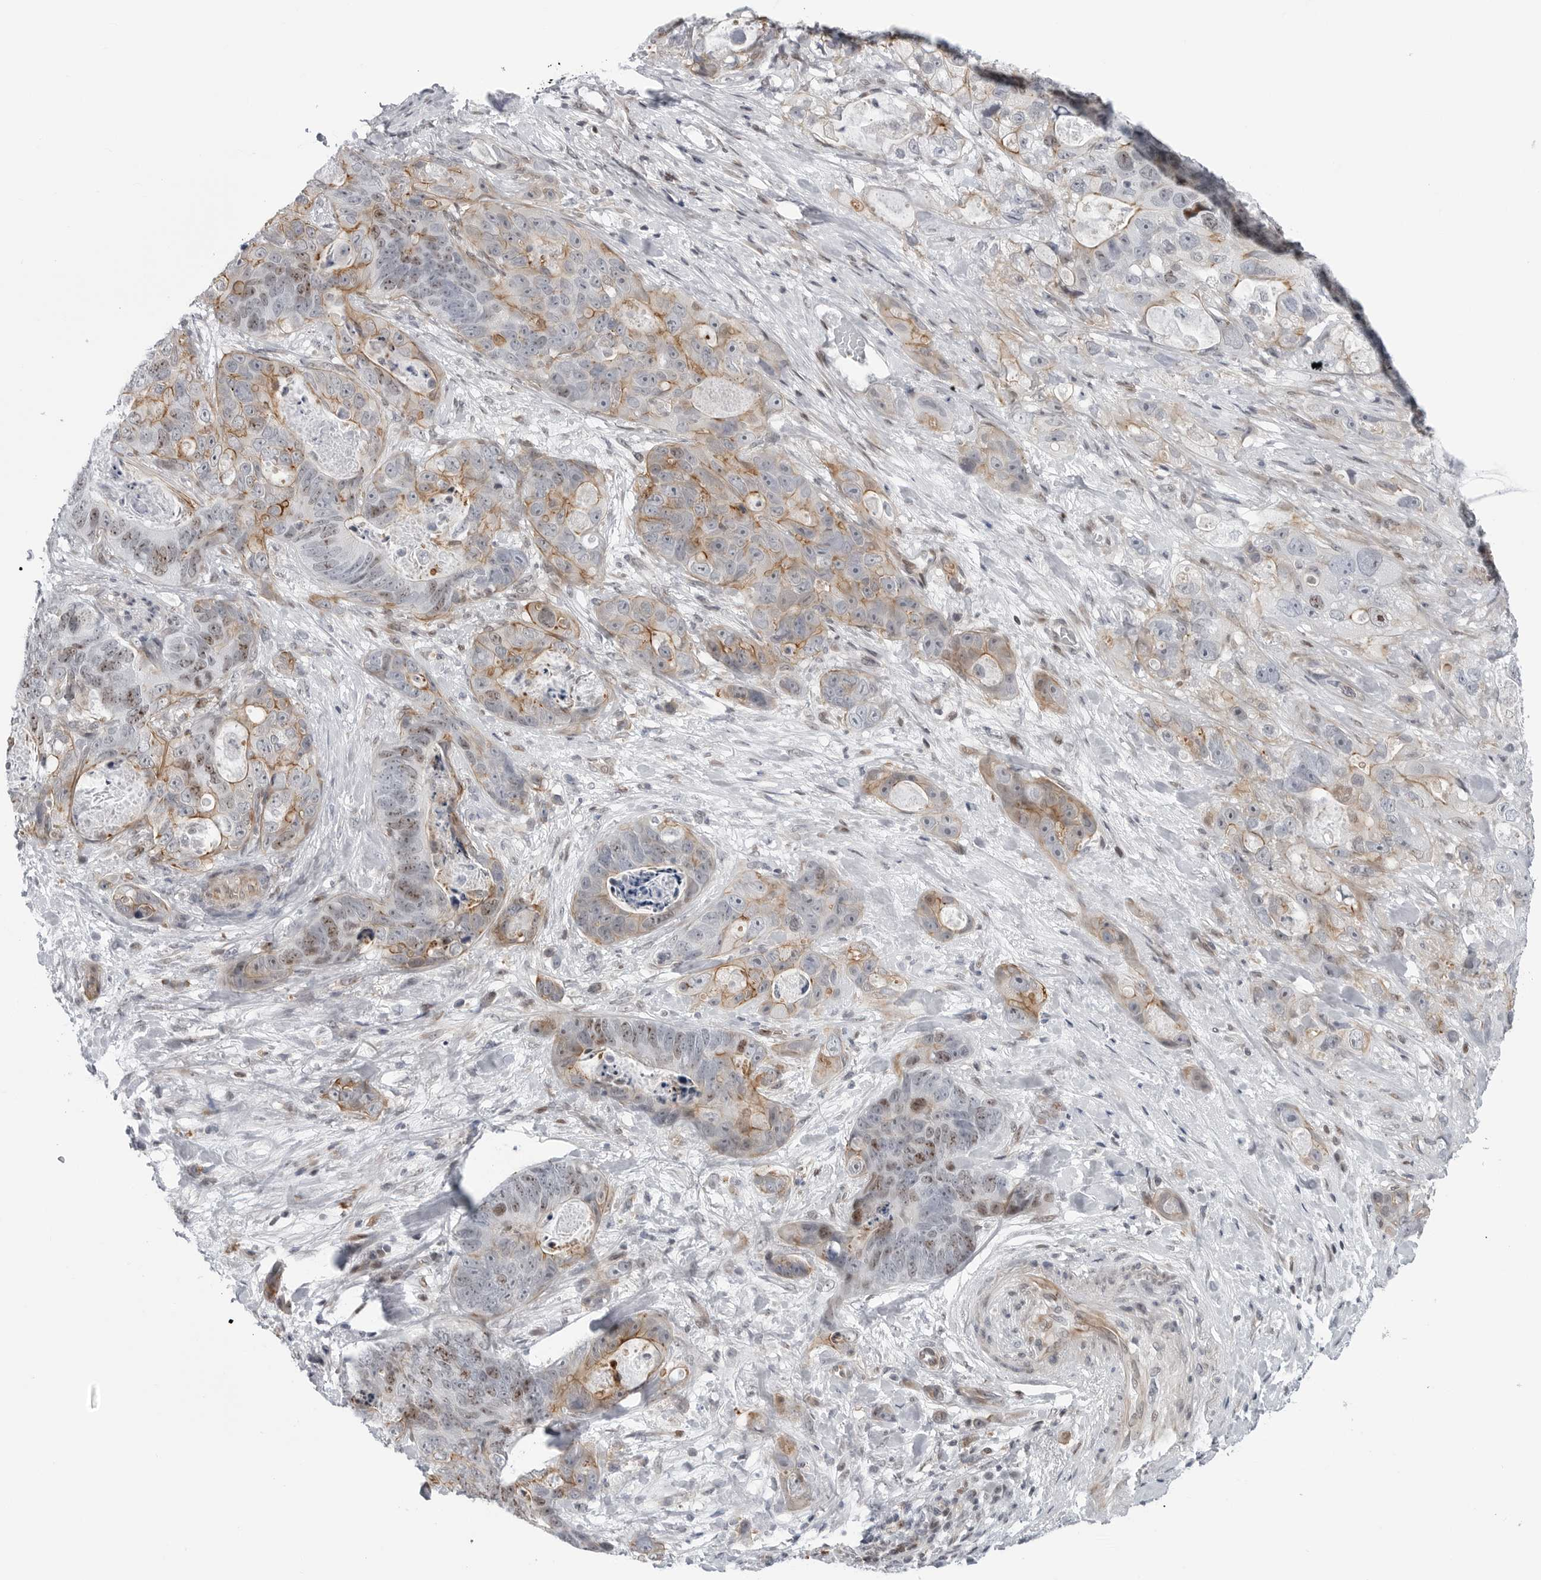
{"staining": {"intensity": "moderate", "quantity": "25%-75%", "location": "cytoplasmic/membranous,nuclear"}, "tissue": "stomach cancer", "cell_type": "Tumor cells", "image_type": "cancer", "snomed": [{"axis": "morphology", "description": "Normal tissue, NOS"}, {"axis": "morphology", "description": "Adenocarcinoma, NOS"}, {"axis": "topography", "description": "Stomach"}], "caption": "Tumor cells exhibit medium levels of moderate cytoplasmic/membranous and nuclear positivity in approximately 25%-75% of cells in stomach cancer (adenocarcinoma).", "gene": "FAM135B", "patient": {"sex": "female", "age": 89}}